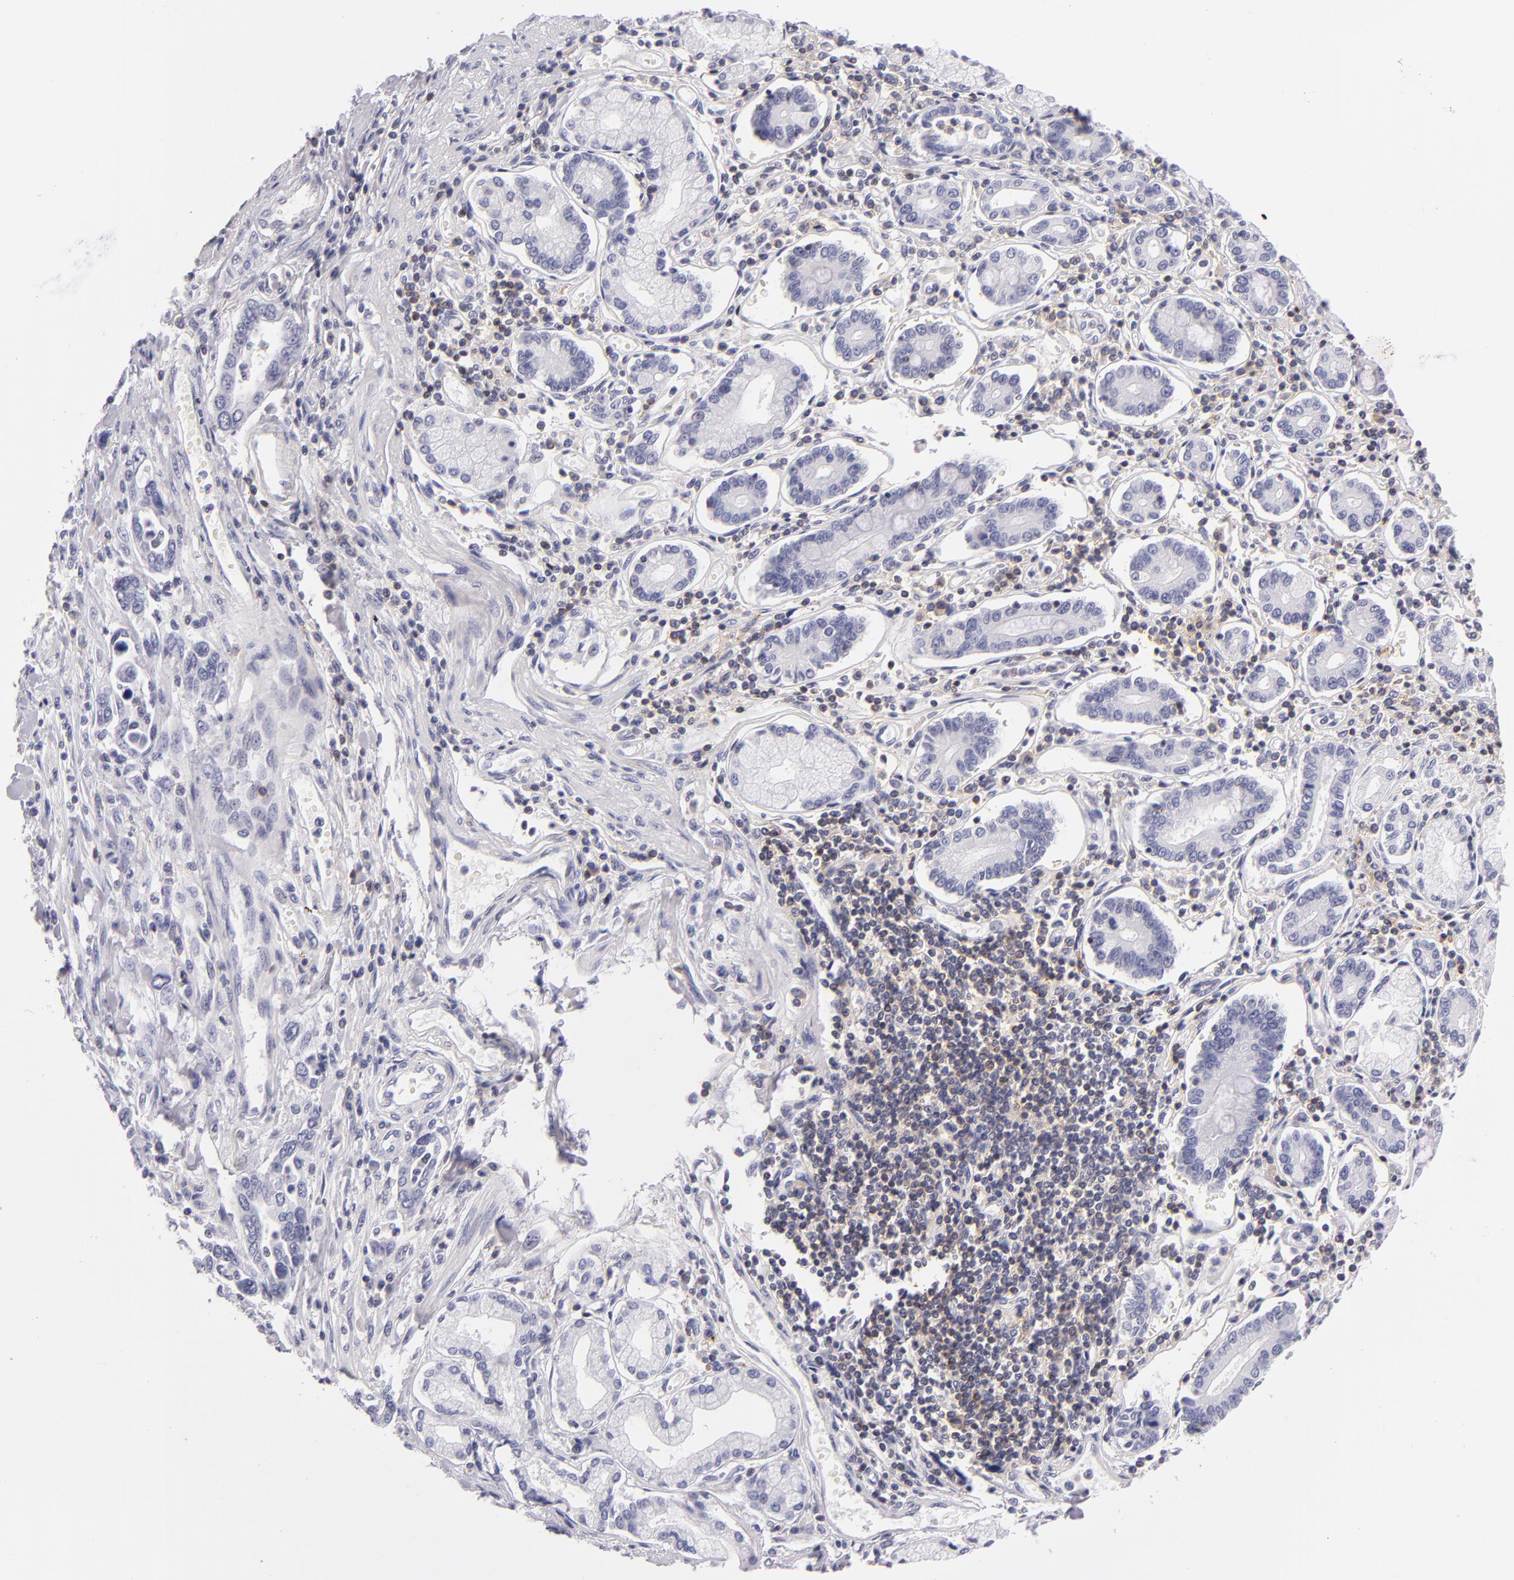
{"staining": {"intensity": "negative", "quantity": "none", "location": "none"}, "tissue": "pancreatic cancer", "cell_type": "Tumor cells", "image_type": "cancer", "snomed": [{"axis": "morphology", "description": "Adenocarcinoma, NOS"}, {"axis": "topography", "description": "Pancreas"}], "caption": "Immunohistochemistry (IHC) of human pancreatic cancer exhibits no staining in tumor cells.", "gene": "CD48", "patient": {"sex": "female", "age": 57}}